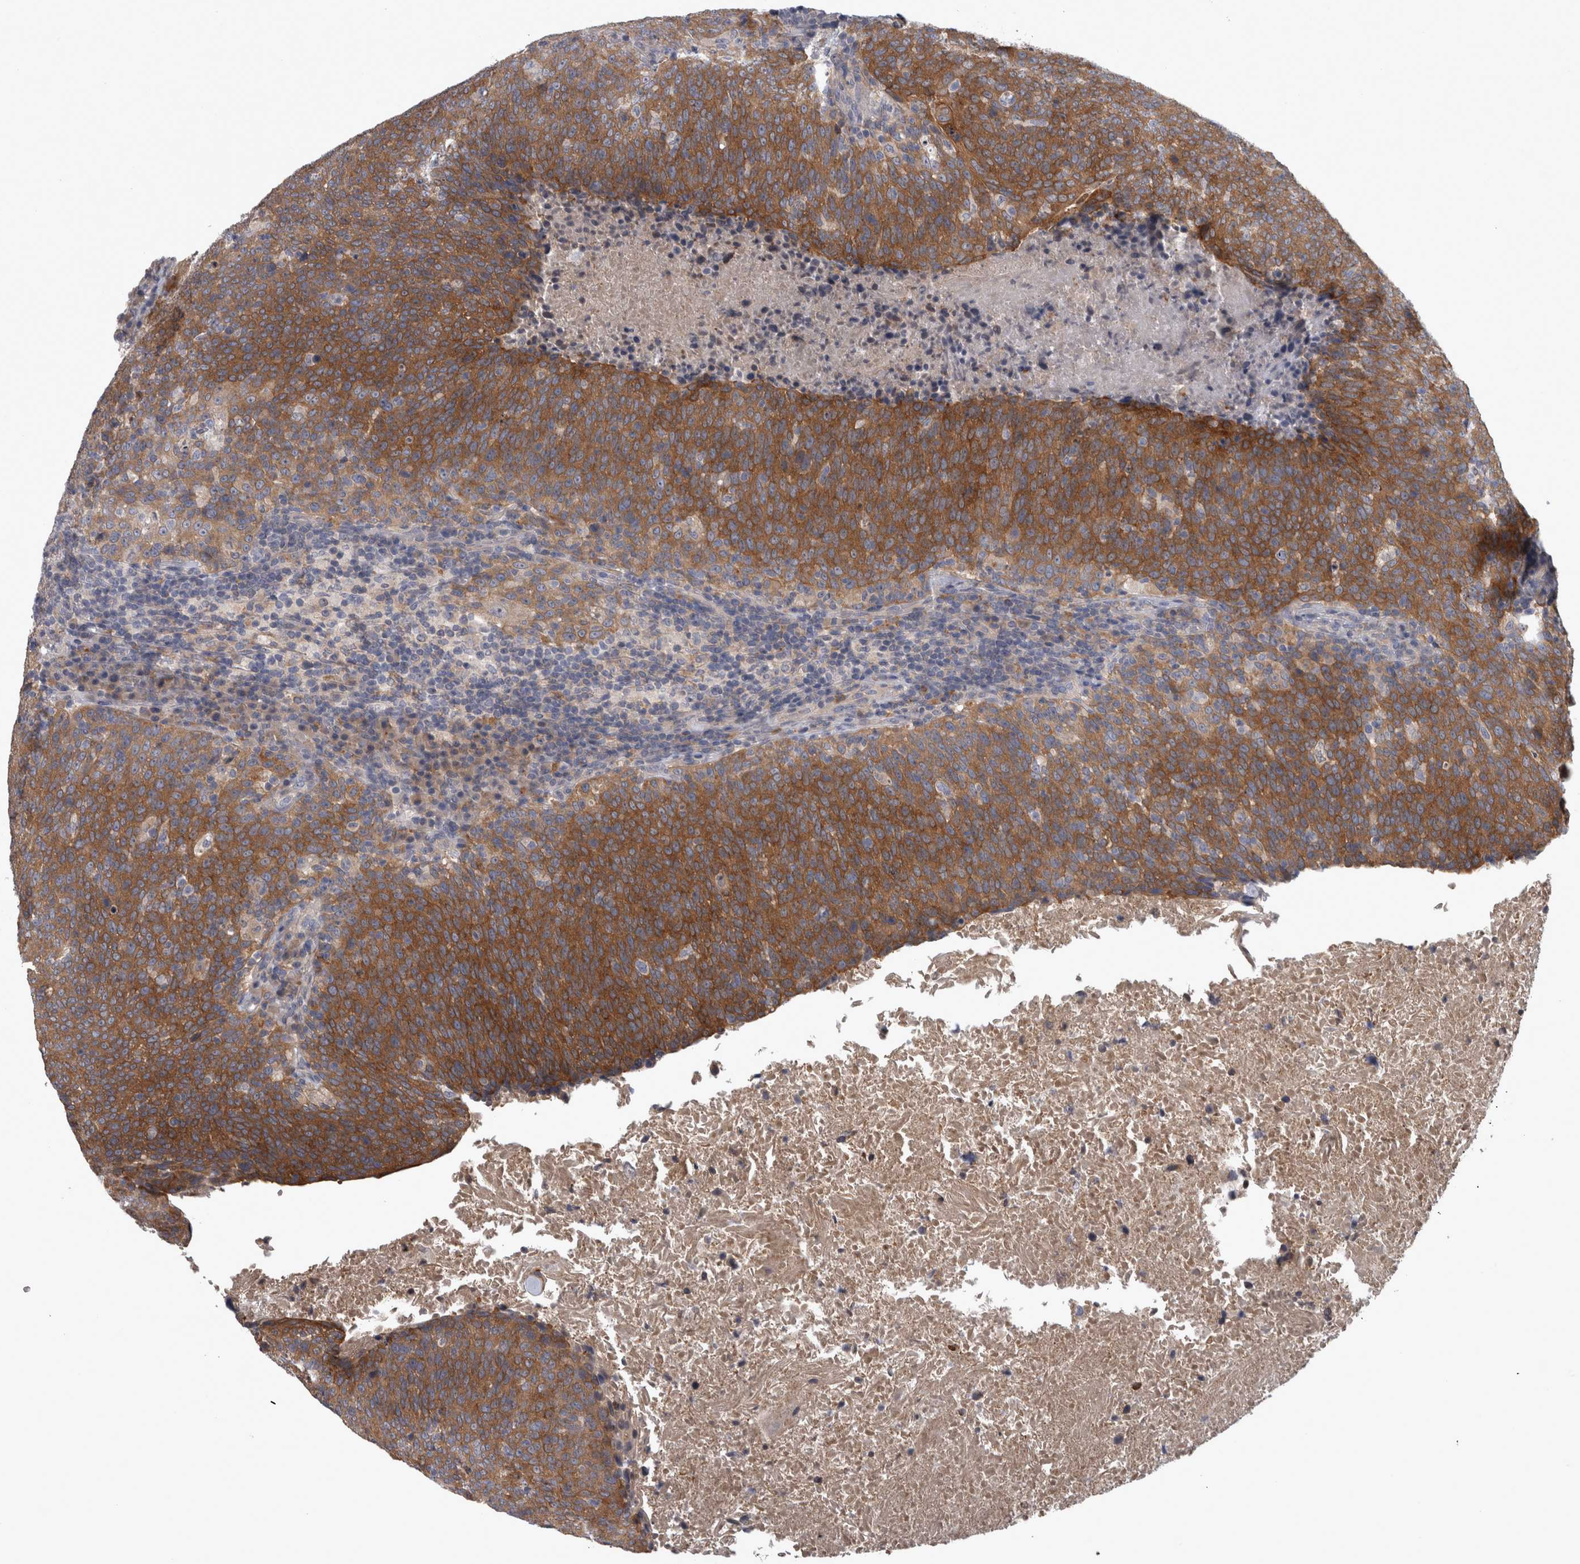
{"staining": {"intensity": "strong", "quantity": ">75%", "location": "cytoplasmic/membranous"}, "tissue": "head and neck cancer", "cell_type": "Tumor cells", "image_type": "cancer", "snomed": [{"axis": "morphology", "description": "Squamous cell carcinoma, NOS"}, {"axis": "morphology", "description": "Squamous cell carcinoma, metastatic, NOS"}, {"axis": "topography", "description": "Lymph node"}, {"axis": "topography", "description": "Head-Neck"}], "caption": "The histopathology image shows staining of head and neck metastatic squamous cell carcinoma, revealing strong cytoplasmic/membranous protein positivity (brown color) within tumor cells.", "gene": "PRKCI", "patient": {"sex": "male", "age": 62}}